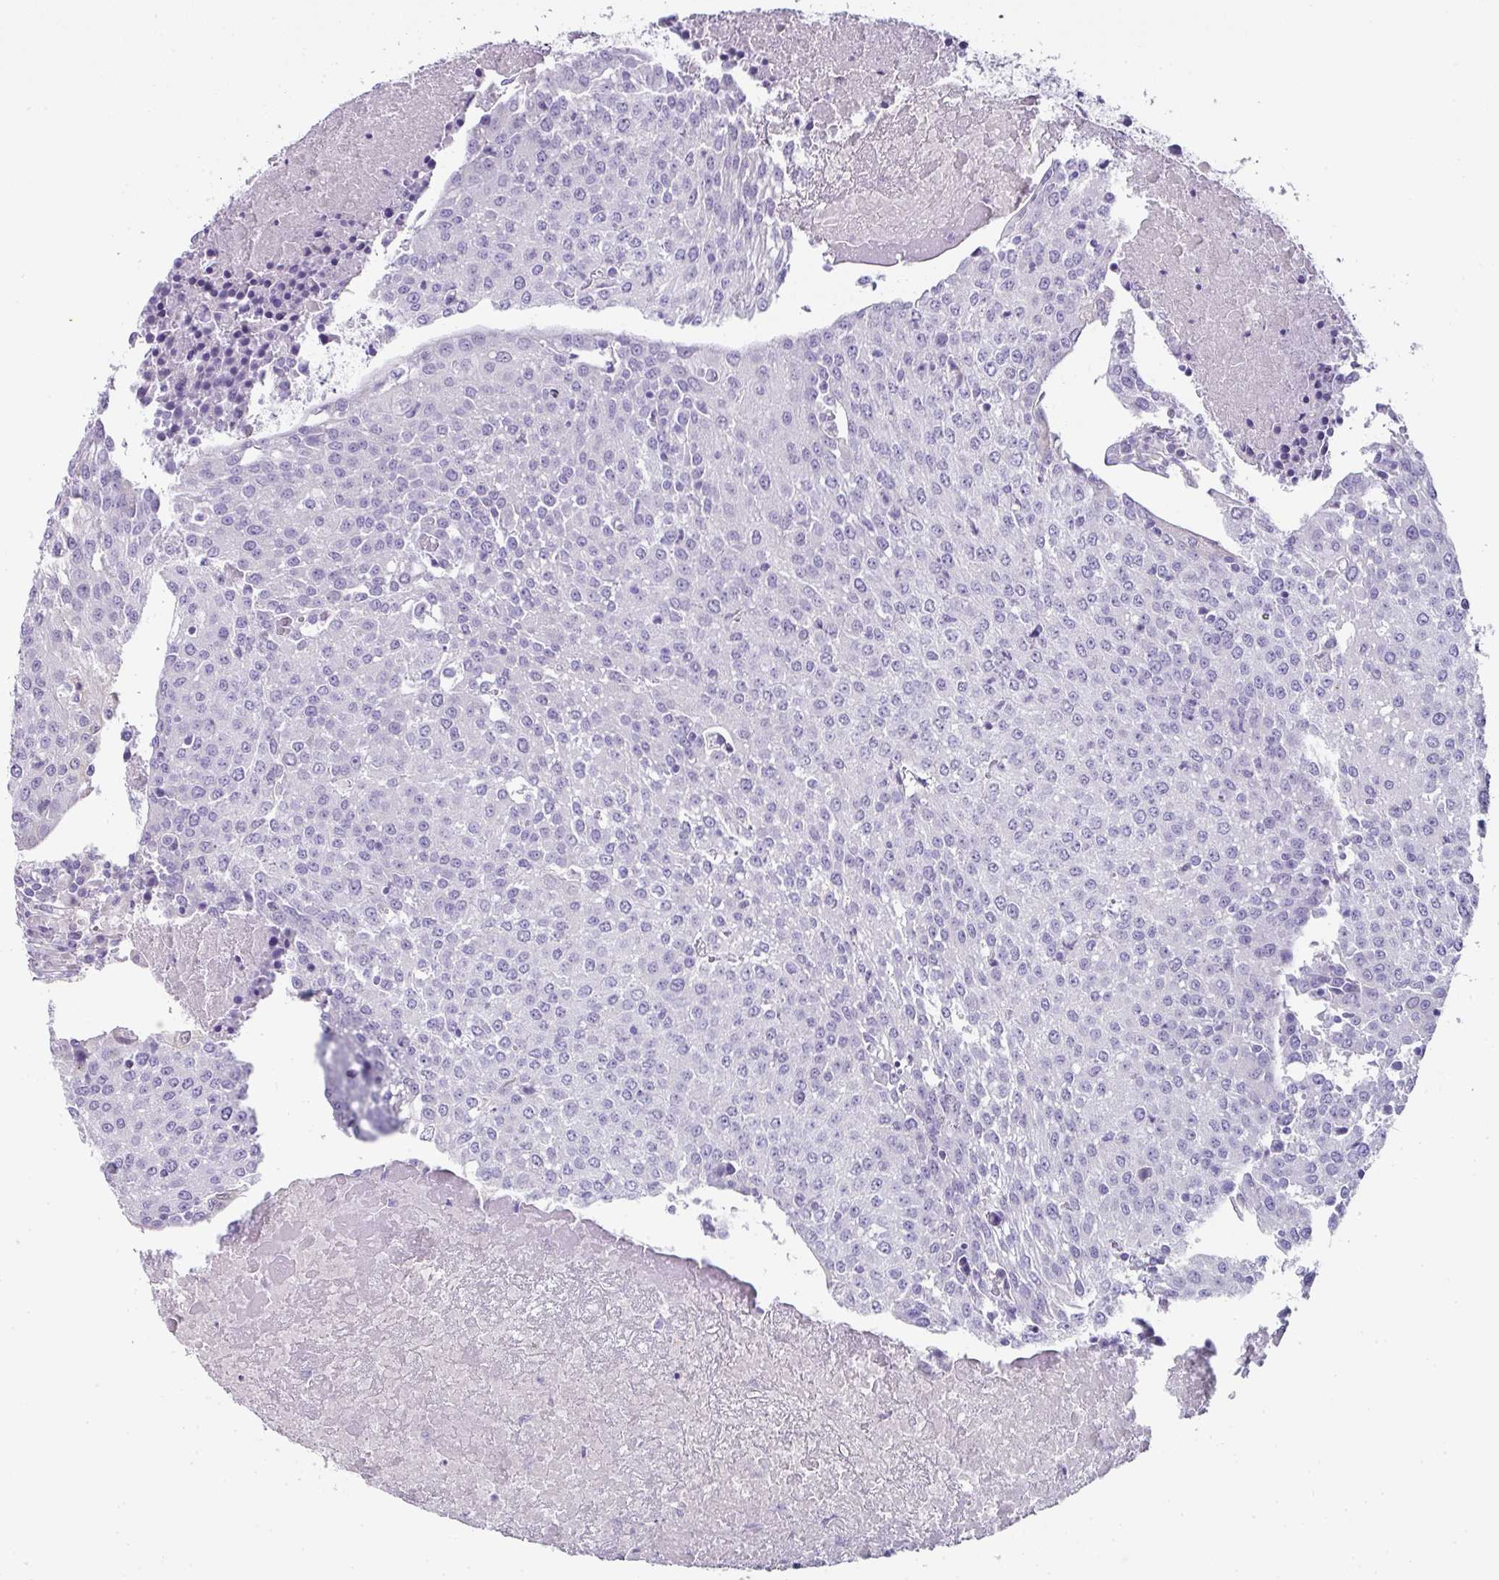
{"staining": {"intensity": "negative", "quantity": "none", "location": "none"}, "tissue": "urothelial cancer", "cell_type": "Tumor cells", "image_type": "cancer", "snomed": [{"axis": "morphology", "description": "Urothelial carcinoma, High grade"}, {"axis": "topography", "description": "Urinary bladder"}], "caption": "IHC image of human urothelial cancer stained for a protein (brown), which displays no expression in tumor cells. (Stains: DAB (3,3'-diaminobenzidine) IHC with hematoxylin counter stain, Microscopy: brightfield microscopy at high magnification).", "gene": "OR52N1", "patient": {"sex": "female", "age": 85}}